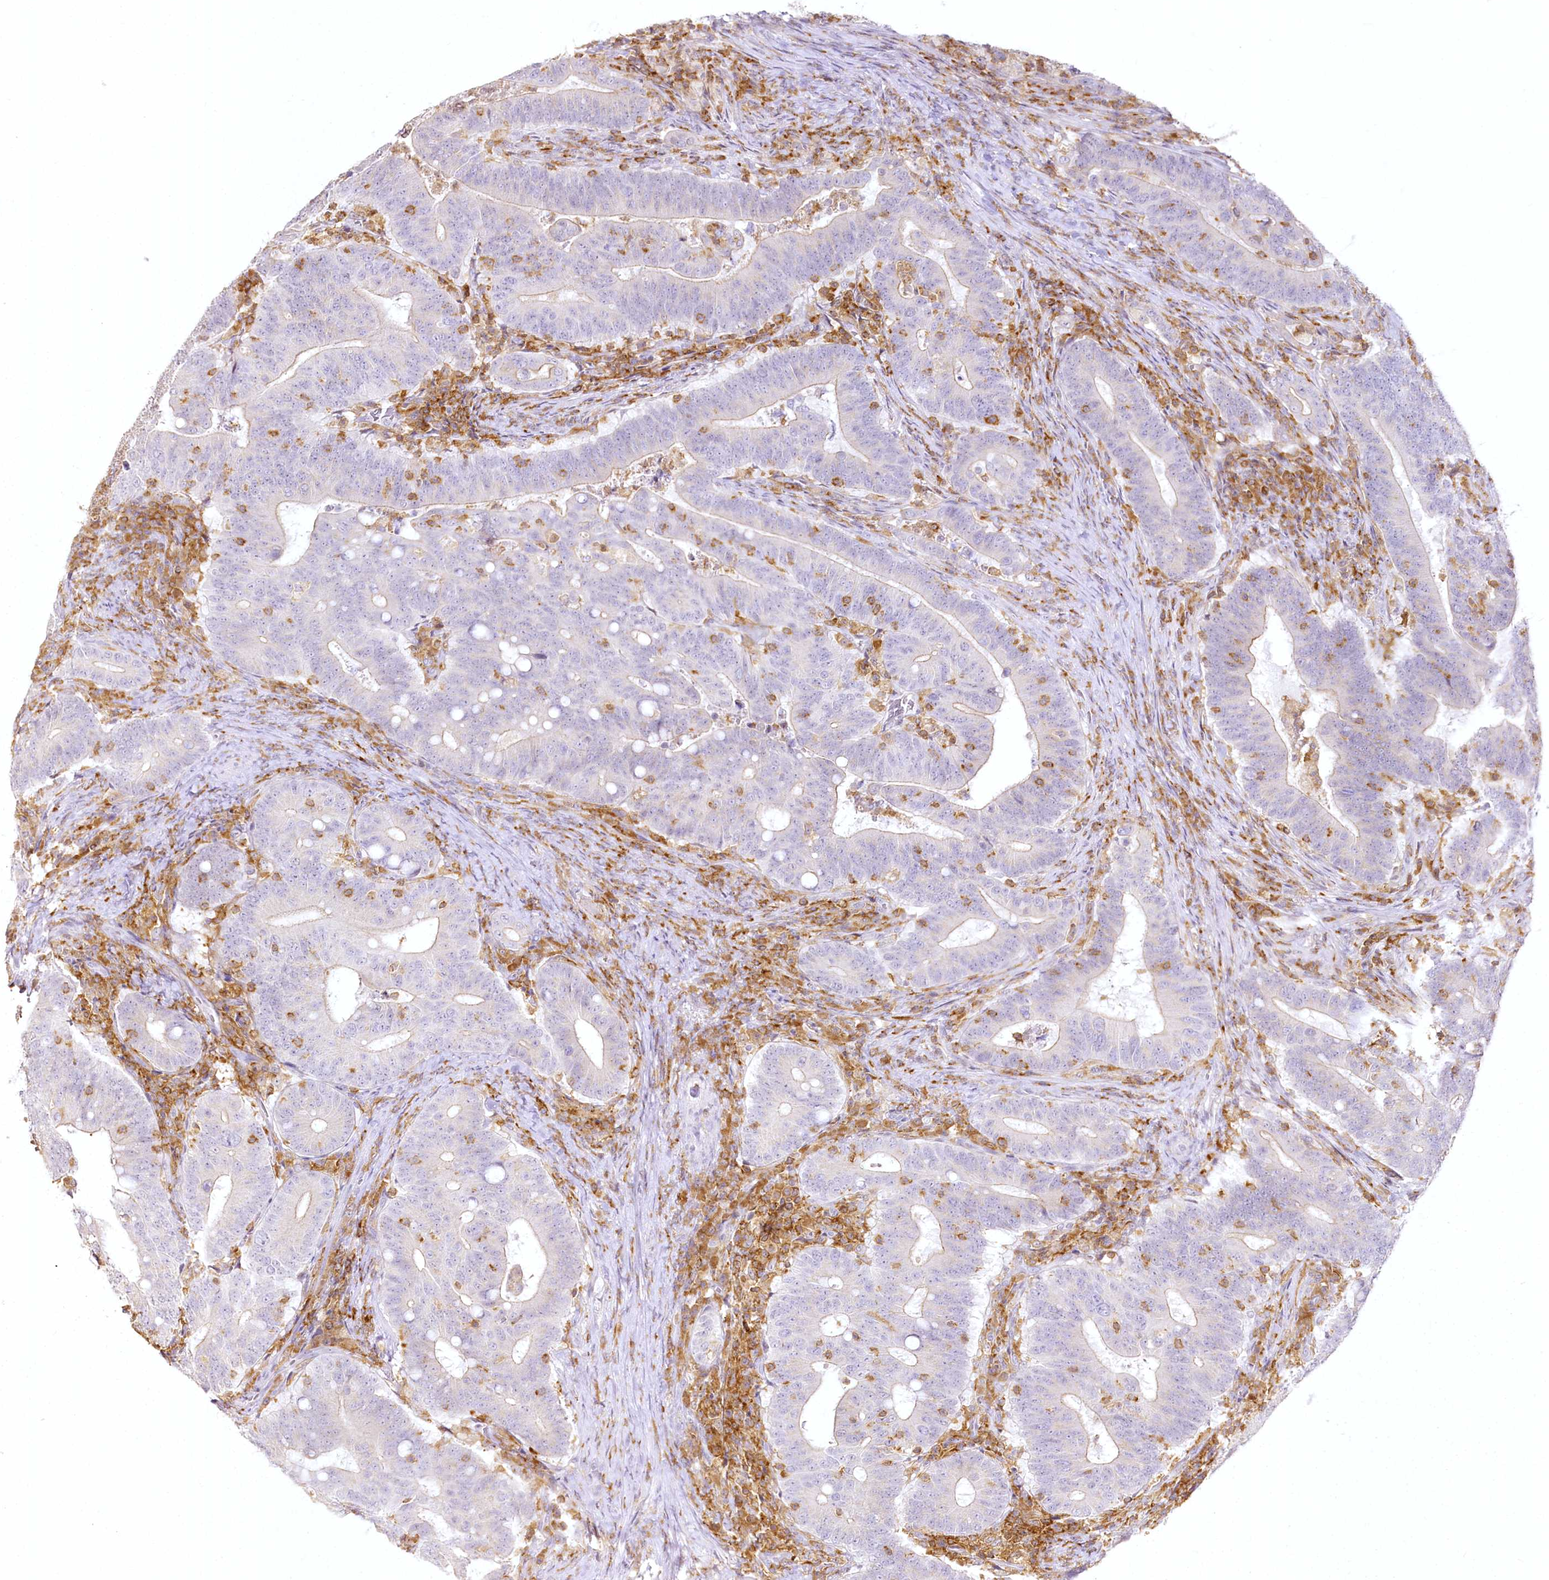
{"staining": {"intensity": "negative", "quantity": "none", "location": "none"}, "tissue": "colorectal cancer", "cell_type": "Tumor cells", "image_type": "cancer", "snomed": [{"axis": "morphology", "description": "Adenocarcinoma, NOS"}, {"axis": "topography", "description": "Colon"}], "caption": "Colorectal adenocarcinoma was stained to show a protein in brown. There is no significant positivity in tumor cells.", "gene": "DOCK2", "patient": {"sex": "female", "age": 66}}